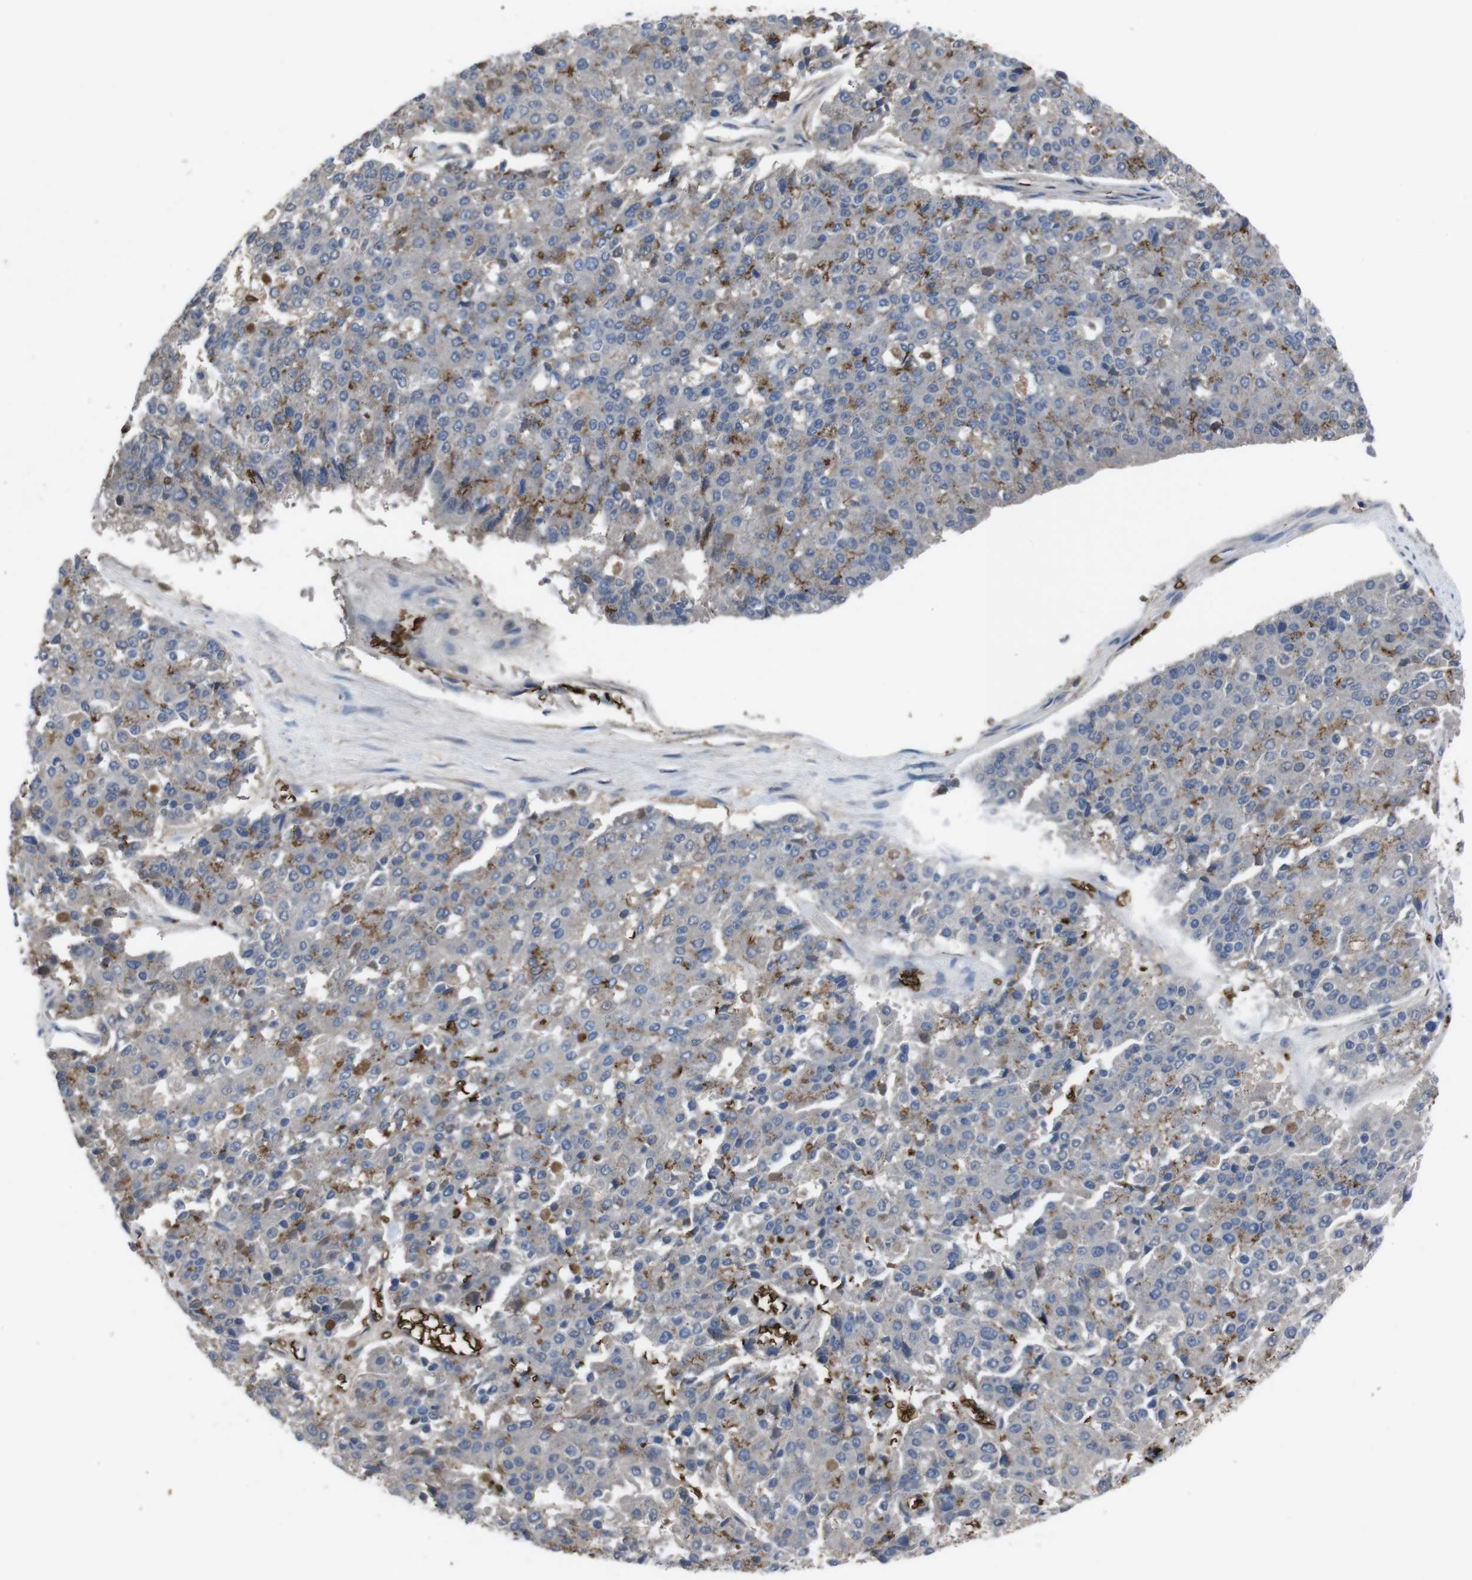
{"staining": {"intensity": "moderate", "quantity": "<25%", "location": "cytoplasmic/membranous"}, "tissue": "pancreatic cancer", "cell_type": "Tumor cells", "image_type": "cancer", "snomed": [{"axis": "morphology", "description": "Adenocarcinoma, NOS"}, {"axis": "topography", "description": "Pancreas"}], "caption": "Human pancreatic cancer (adenocarcinoma) stained for a protein (brown) demonstrates moderate cytoplasmic/membranous positive staining in about <25% of tumor cells.", "gene": "SPTB", "patient": {"sex": "male", "age": 50}}